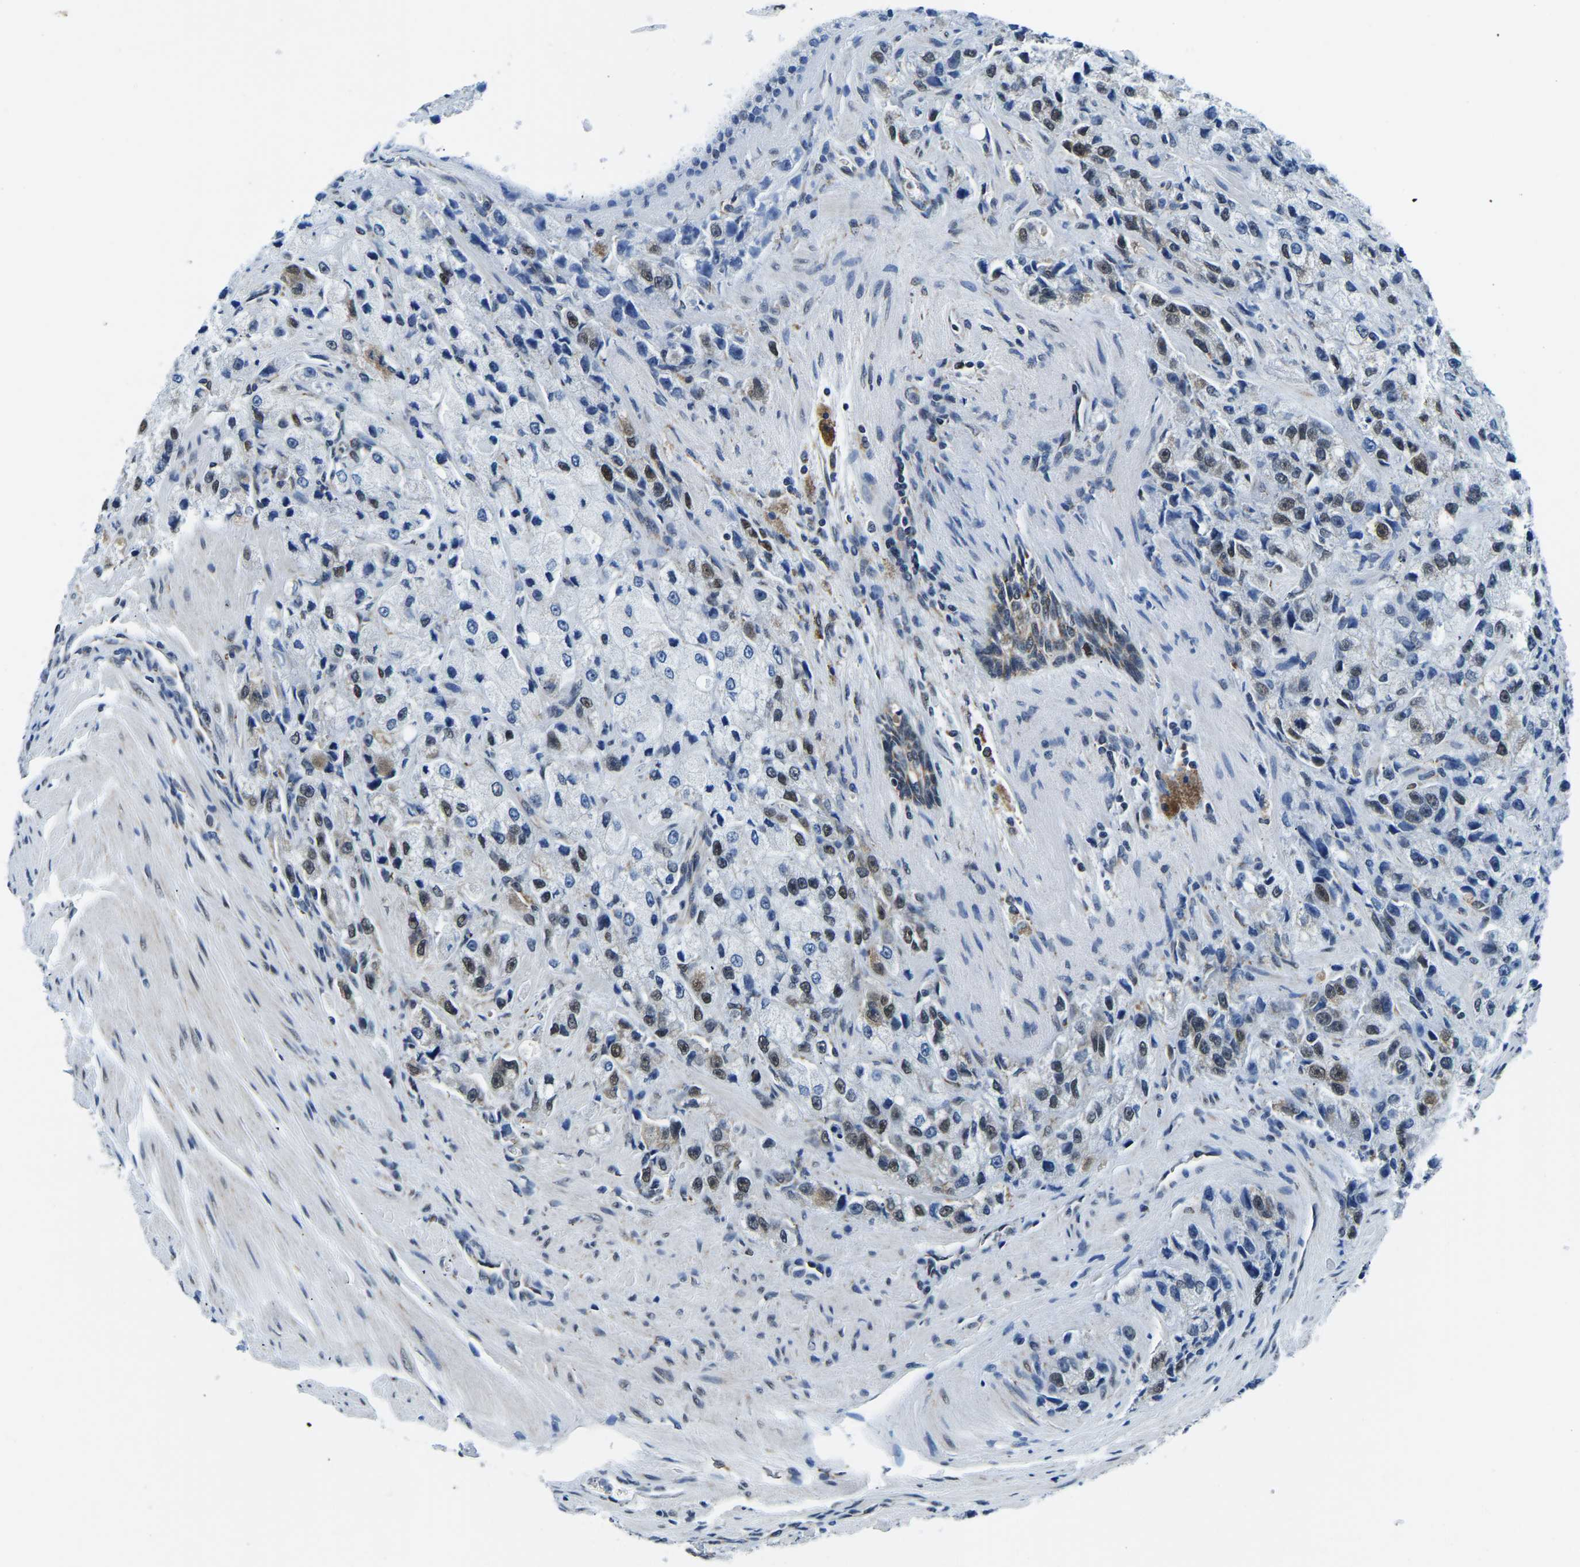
{"staining": {"intensity": "moderate", "quantity": ">75%", "location": "cytoplasmic/membranous,nuclear"}, "tissue": "prostate cancer", "cell_type": "Tumor cells", "image_type": "cancer", "snomed": [{"axis": "morphology", "description": "Adenocarcinoma, High grade"}, {"axis": "topography", "description": "Prostate"}], "caption": "About >75% of tumor cells in human prostate high-grade adenocarcinoma exhibit moderate cytoplasmic/membranous and nuclear protein expression as visualized by brown immunohistochemical staining.", "gene": "BNIP3L", "patient": {"sex": "male", "age": 58}}